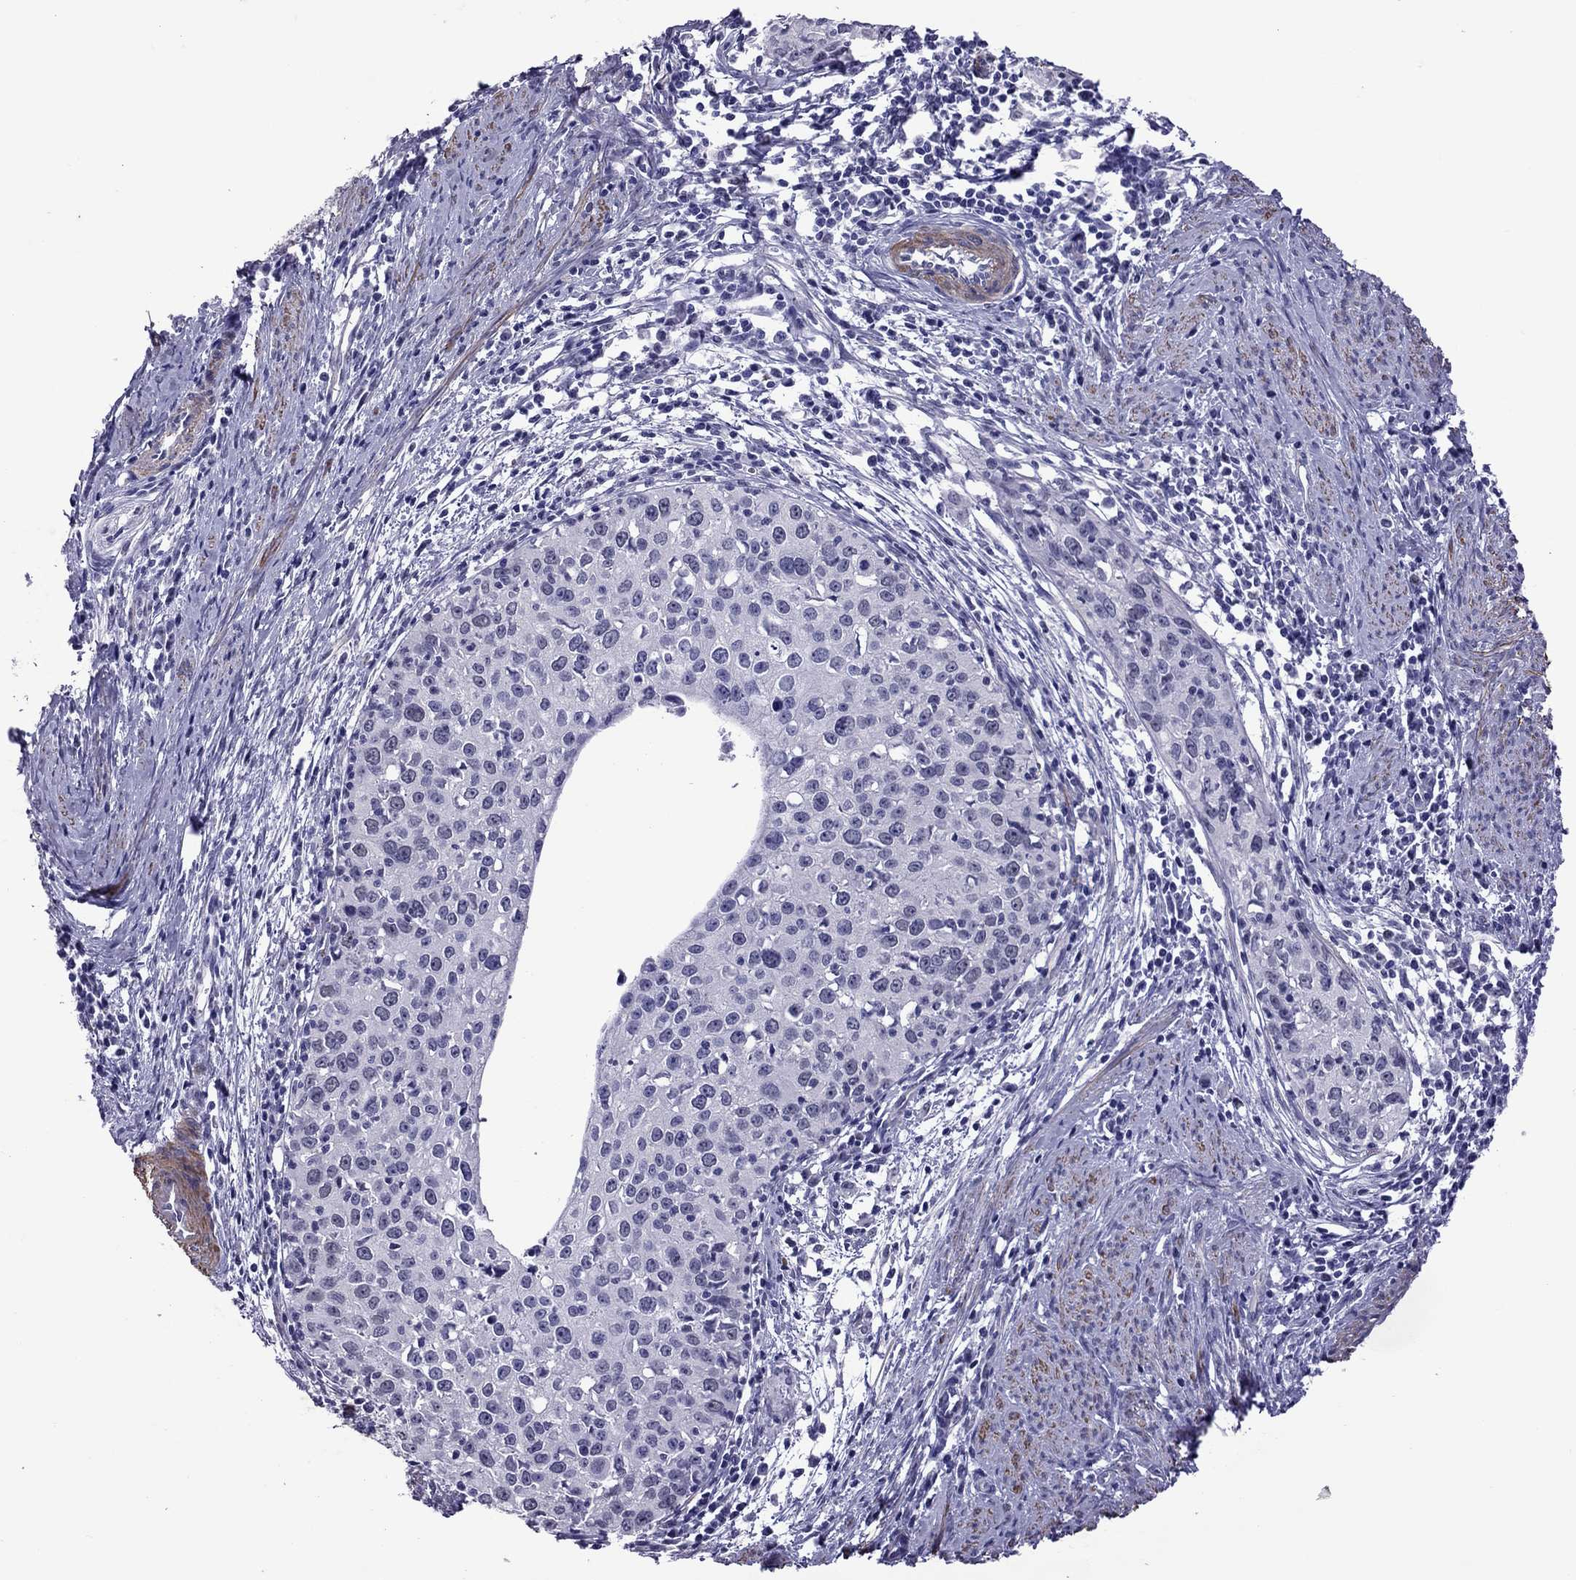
{"staining": {"intensity": "negative", "quantity": "none", "location": "none"}, "tissue": "cervical cancer", "cell_type": "Tumor cells", "image_type": "cancer", "snomed": [{"axis": "morphology", "description": "Squamous cell carcinoma, NOS"}, {"axis": "topography", "description": "Cervix"}], "caption": "Cervical cancer was stained to show a protein in brown. There is no significant staining in tumor cells.", "gene": "CHRNA5", "patient": {"sex": "female", "age": 40}}